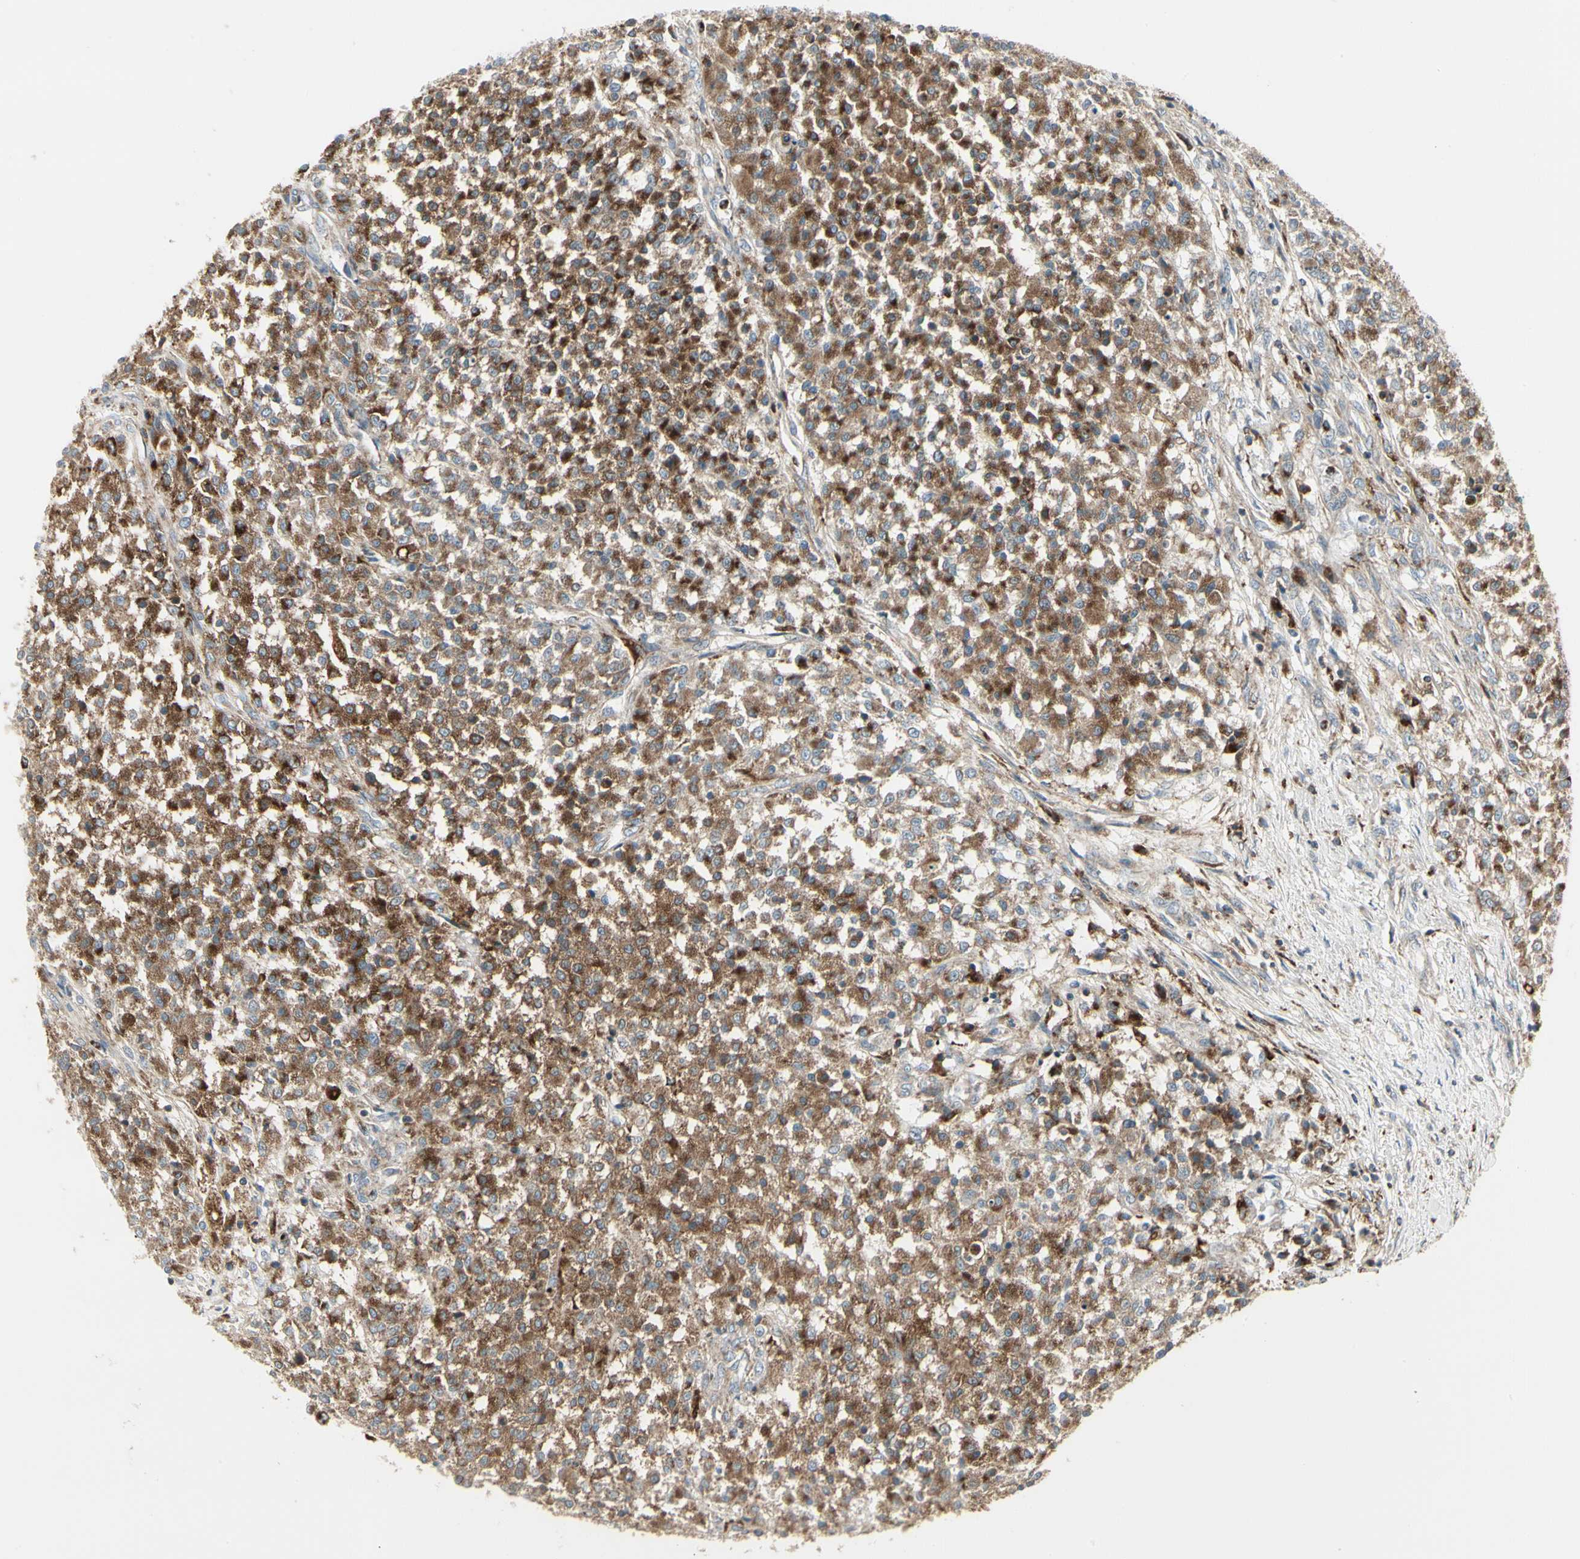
{"staining": {"intensity": "moderate", "quantity": ">75%", "location": "cytoplasmic/membranous"}, "tissue": "testis cancer", "cell_type": "Tumor cells", "image_type": "cancer", "snomed": [{"axis": "morphology", "description": "Seminoma, NOS"}, {"axis": "topography", "description": "Testis"}], "caption": "A high-resolution image shows immunohistochemistry staining of testis cancer, which reveals moderate cytoplasmic/membranous staining in about >75% of tumor cells.", "gene": "ATP6V1B2", "patient": {"sex": "male", "age": 59}}